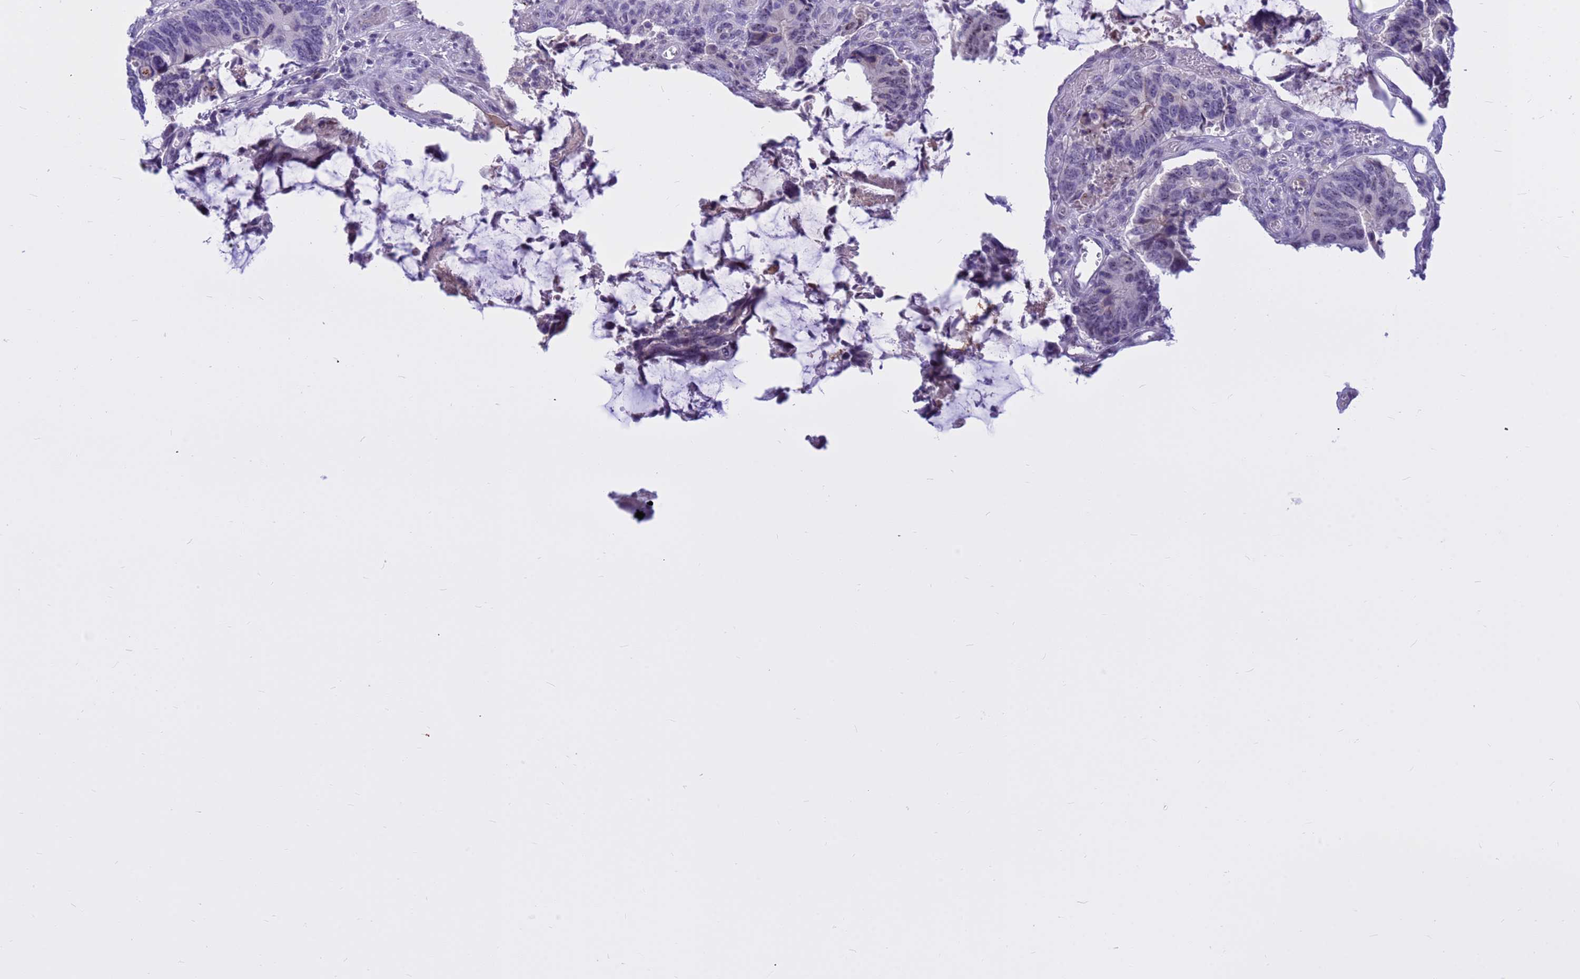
{"staining": {"intensity": "negative", "quantity": "none", "location": "none"}, "tissue": "colorectal cancer", "cell_type": "Tumor cells", "image_type": "cancer", "snomed": [{"axis": "morphology", "description": "Adenocarcinoma, NOS"}, {"axis": "topography", "description": "Colon"}], "caption": "A high-resolution micrograph shows immunohistochemistry (IHC) staining of colorectal cancer, which displays no significant staining in tumor cells. The staining was performed using DAB (3,3'-diaminobenzidine) to visualize the protein expression in brown, while the nuclei were stained in blue with hematoxylin (Magnification: 20x).", "gene": "DMRTC2", "patient": {"sex": "male", "age": 87}}